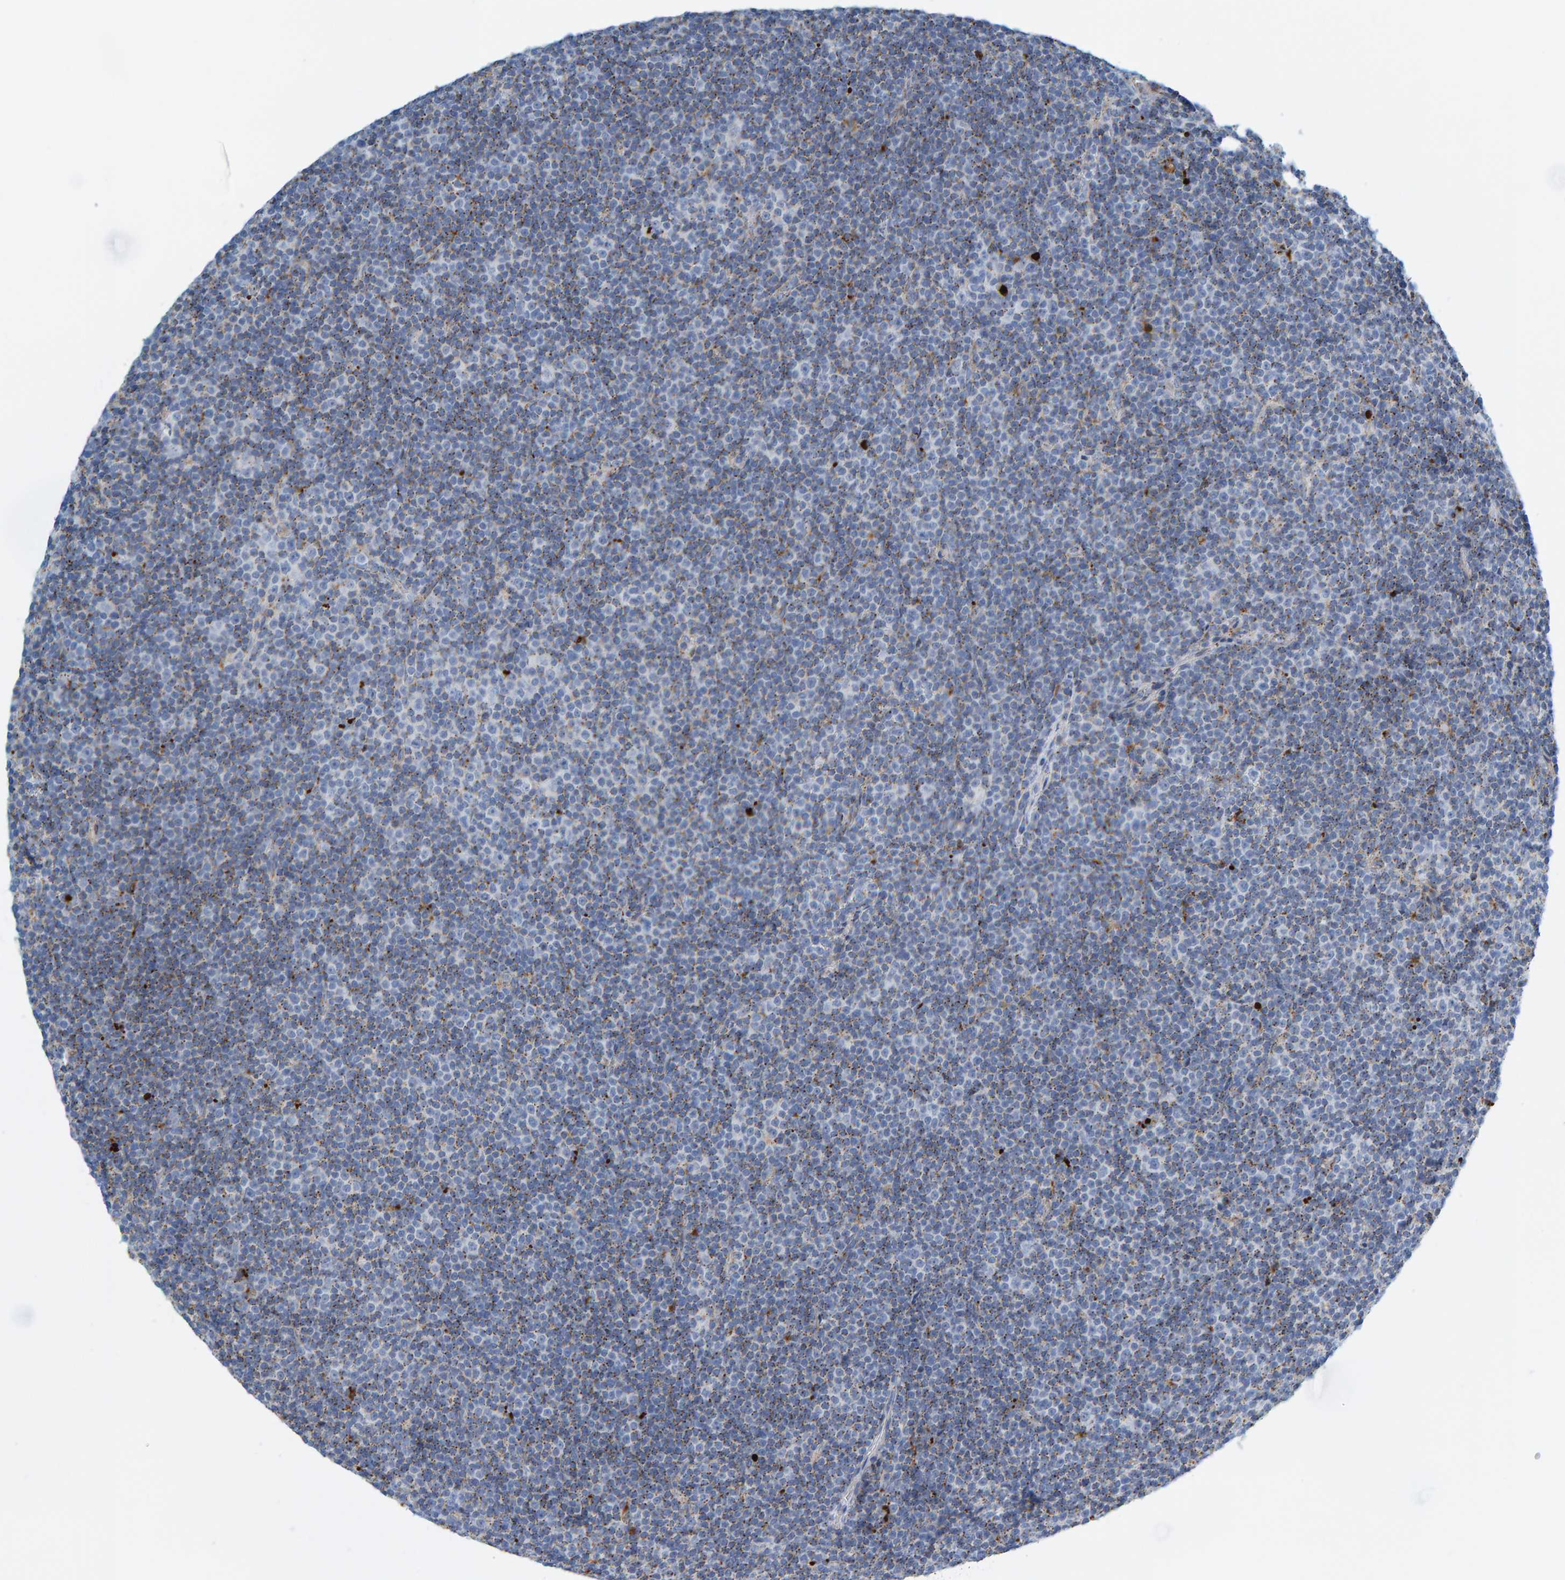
{"staining": {"intensity": "weak", "quantity": "25%-75%", "location": "cytoplasmic/membranous"}, "tissue": "lymphoma", "cell_type": "Tumor cells", "image_type": "cancer", "snomed": [{"axis": "morphology", "description": "Malignant lymphoma, non-Hodgkin's type, Low grade"}, {"axis": "topography", "description": "Lymph node"}], "caption": "Immunohistochemistry (IHC) (DAB) staining of human low-grade malignant lymphoma, non-Hodgkin's type demonstrates weak cytoplasmic/membranous protein staining in approximately 25%-75% of tumor cells. The protein is stained brown, and the nuclei are stained in blue (DAB (3,3'-diaminobenzidine) IHC with brightfield microscopy, high magnification).", "gene": "BIN3", "patient": {"sex": "female", "age": 67}}